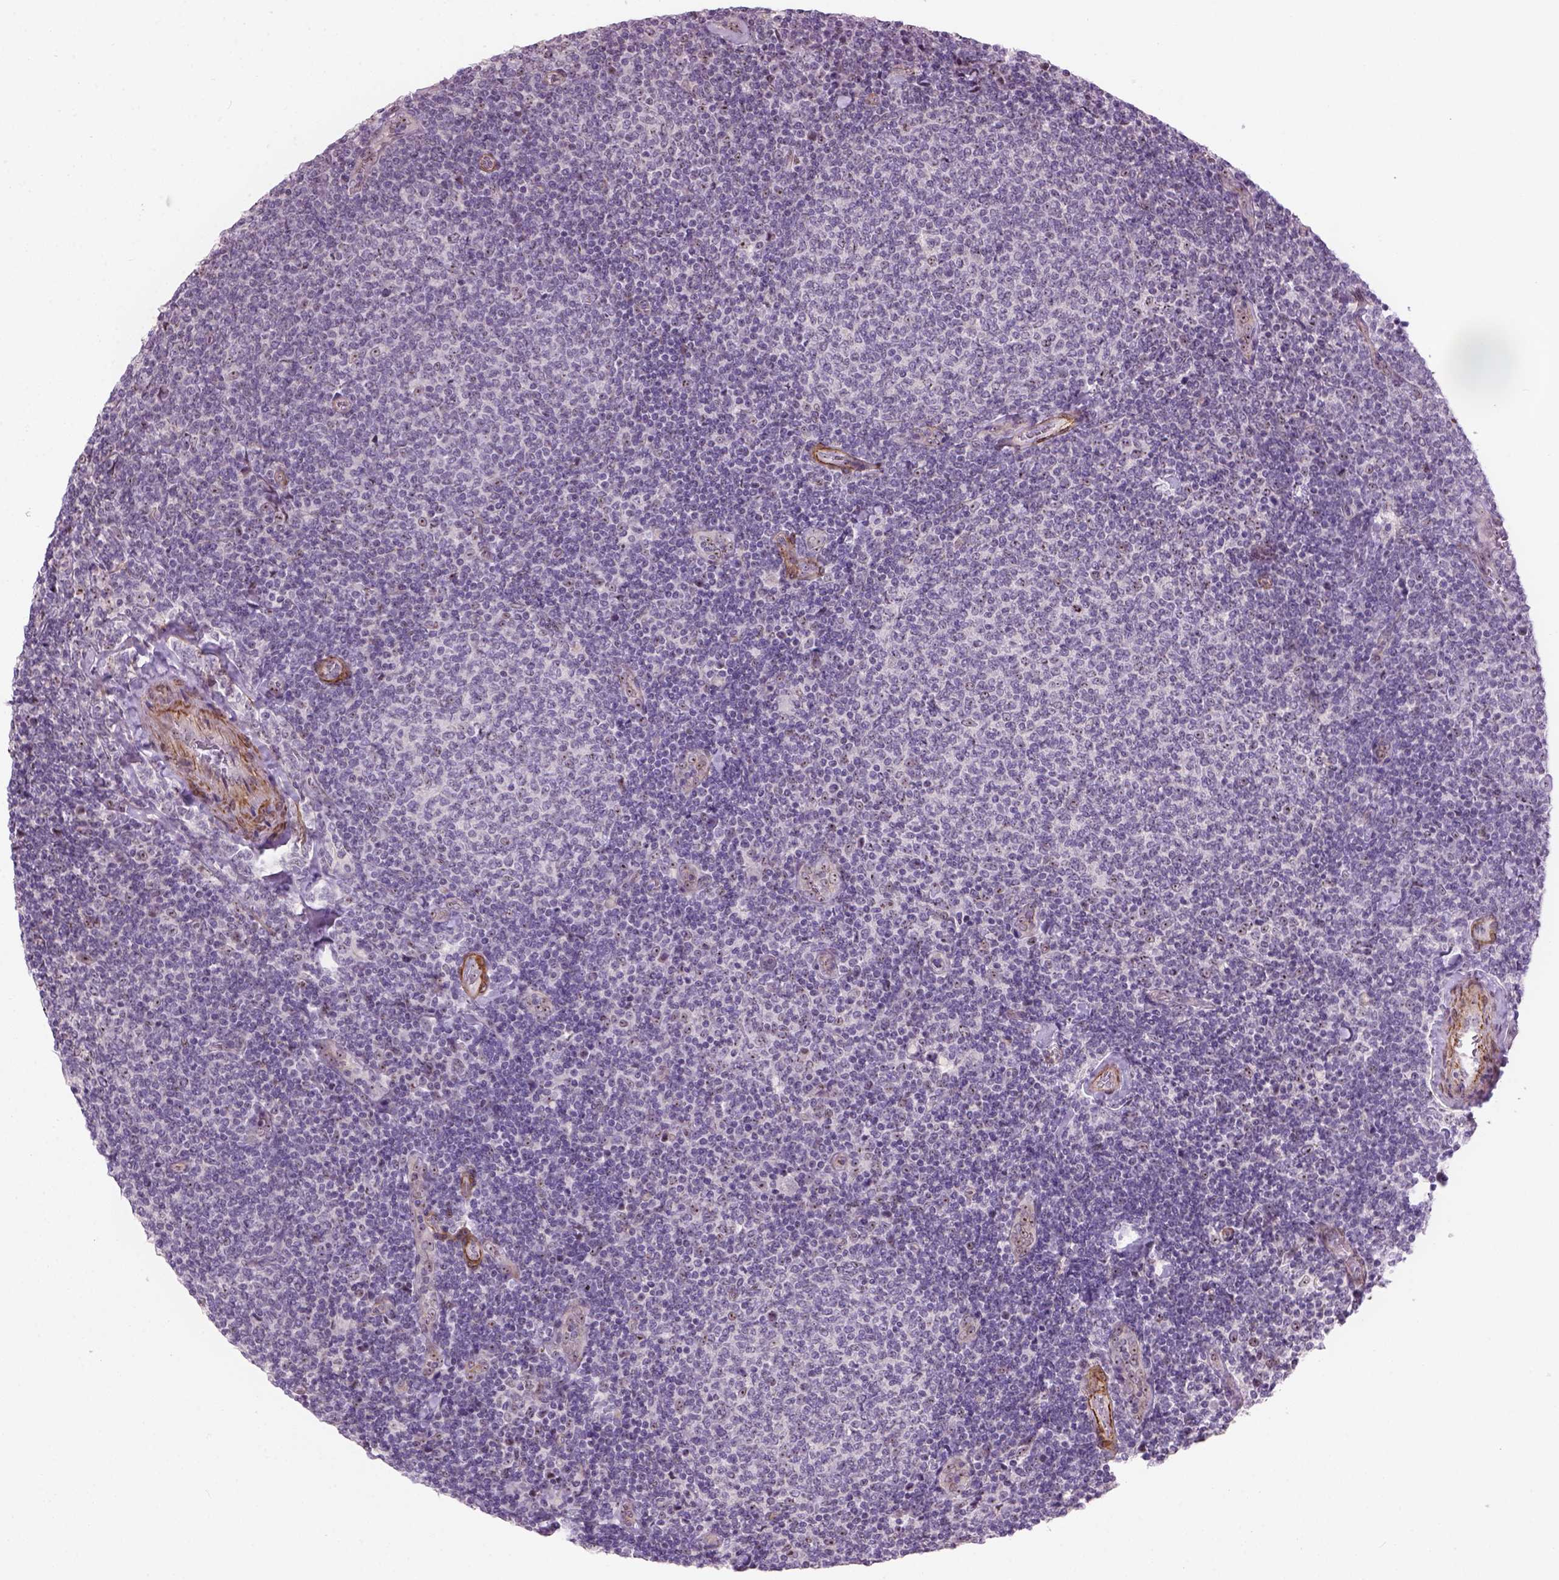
{"staining": {"intensity": "negative", "quantity": "none", "location": "none"}, "tissue": "lymphoma", "cell_type": "Tumor cells", "image_type": "cancer", "snomed": [{"axis": "morphology", "description": "Malignant lymphoma, non-Hodgkin's type, Low grade"}, {"axis": "topography", "description": "Lymph node"}], "caption": "Malignant lymphoma, non-Hodgkin's type (low-grade) stained for a protein using immunohistochemistry exhibits no positivity tumor cells.", "gene": "RRS1", "patient": {"sex": "male", "age": 52}}